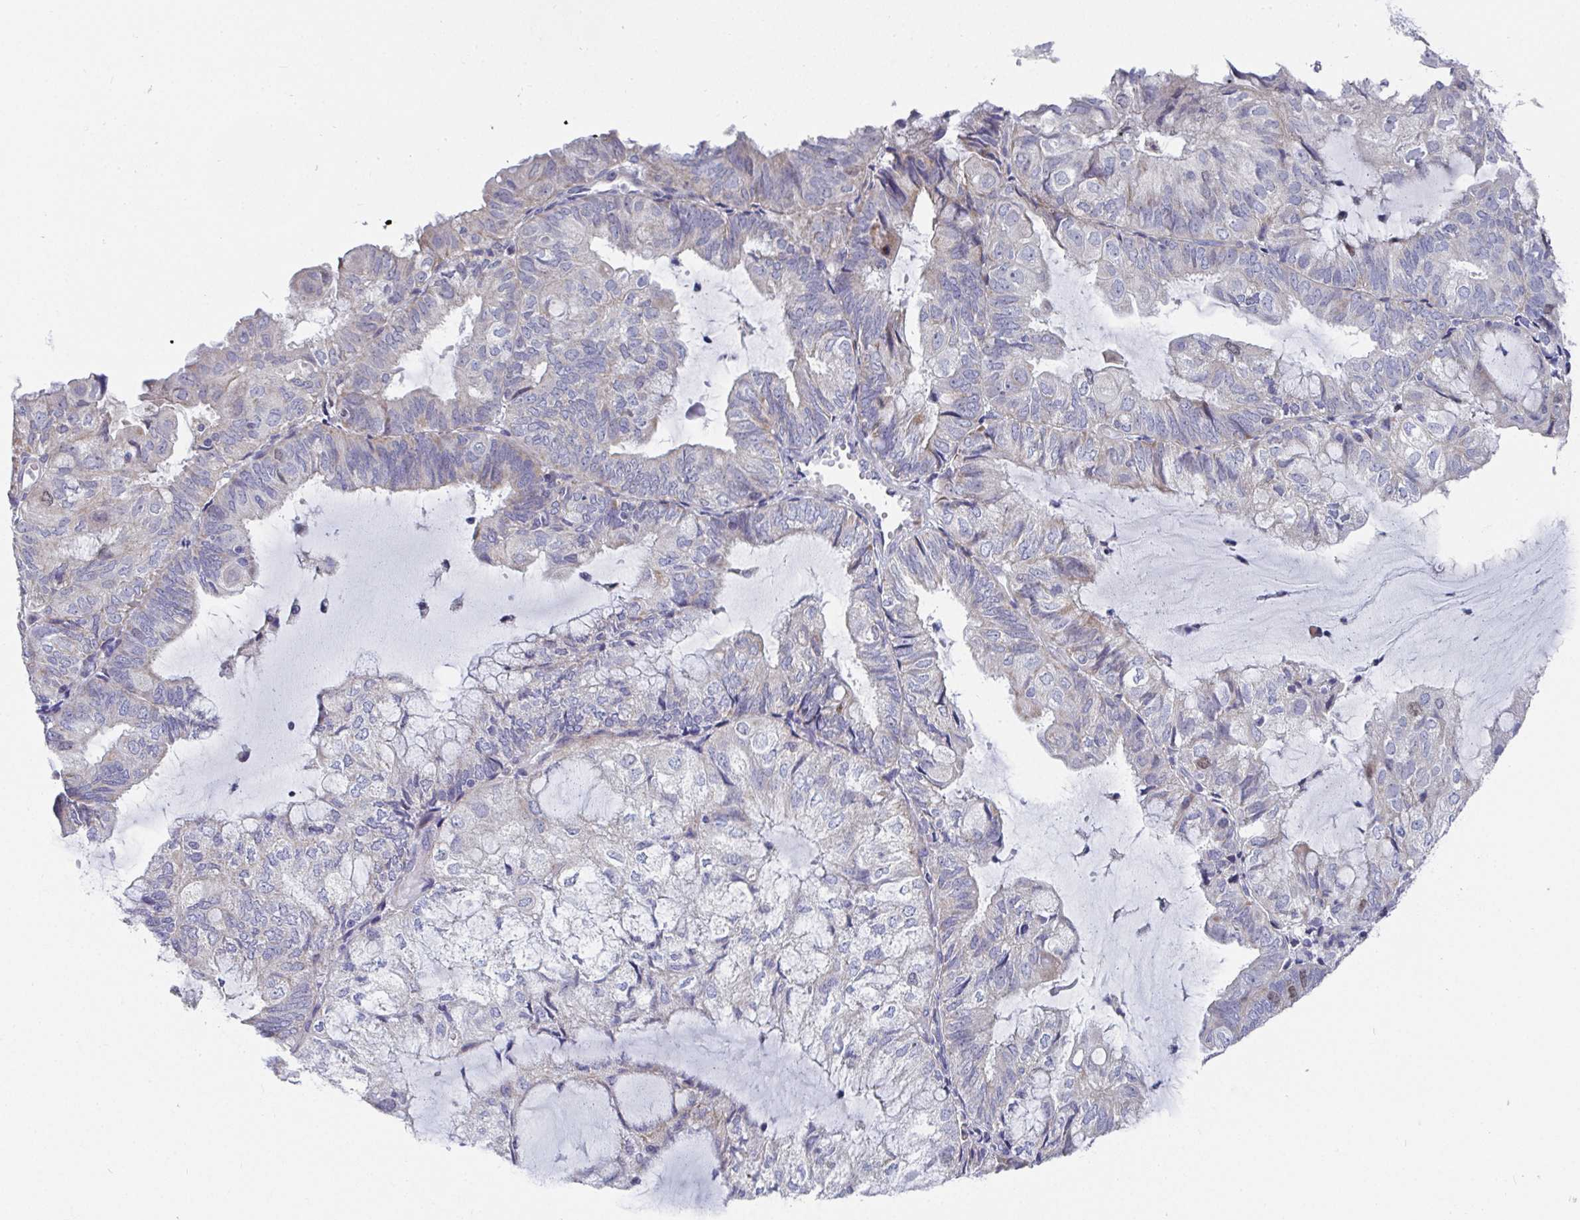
{"staining": {"intensity": "negative", "quantity": "none", "location": "none"}, "tissue": "endometrial cancer", "cell_type": "Tumor cells", "image_type": "cancer", "snomed": [{"axis": "morphology", "description": "Adenocarcinoma, NOS"}, {"axis": "topography", "description": "Endometrium"}], "caption": "DAB immunohistochemical staining of endometrial cancer shows no significant positivity in tumor cells. (IHC, brightfield microscopy, high magnification).", "gene": "ATP5F1C", "patient": {"sex": "female", "age": 81}}